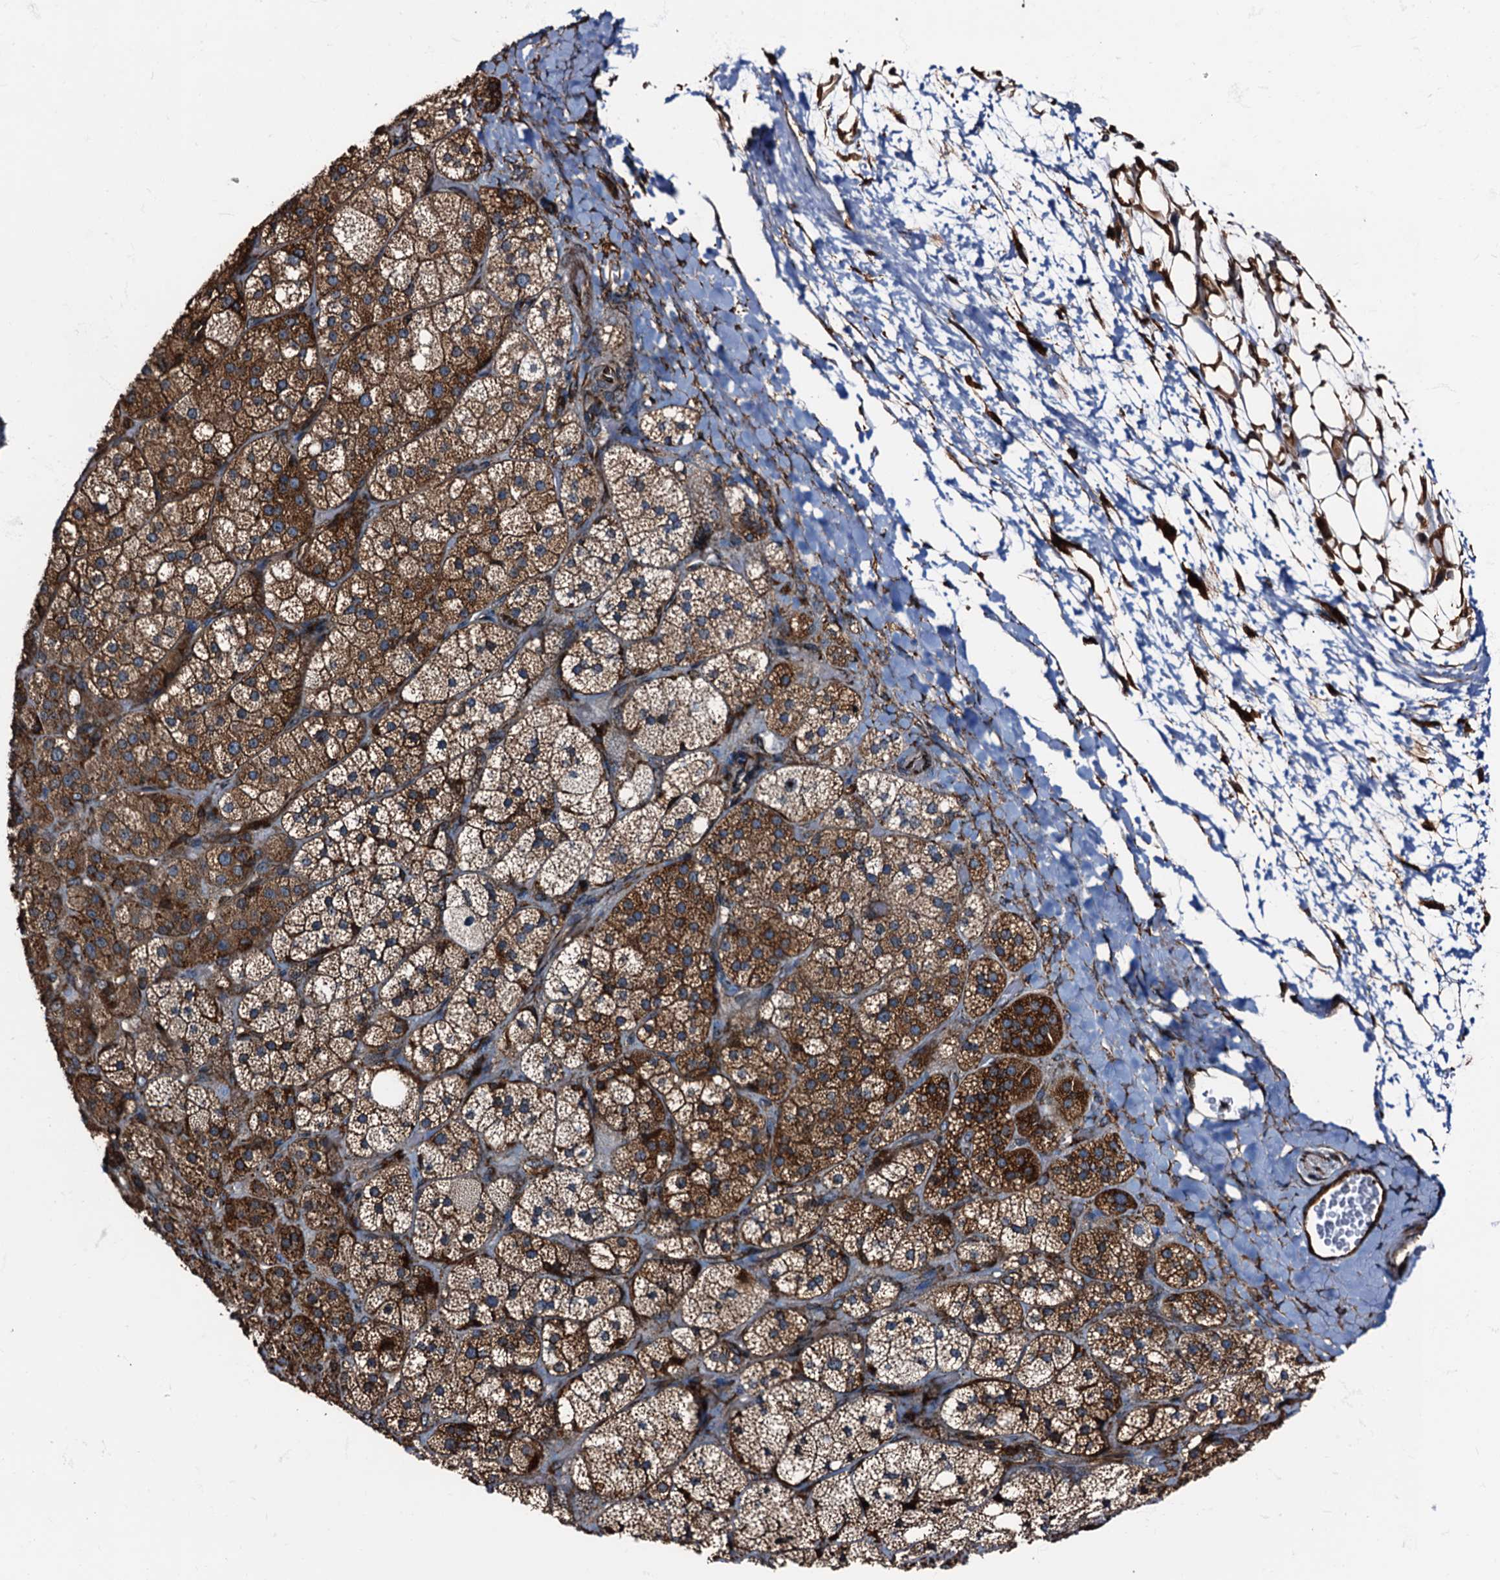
{"staining": {"intensity": "moderate", "quantity": ">75%", "location": "cytoplasmic/membranous"}, "tissue": "adrenal gland", "cell_type": "Glandular cells", "image_type": "normal", "snomed": [{"axis": "morphology", "description": "Normal tissue, NOS"}, {"axis": "topography", "description": "Adrenal gland"}], "caption": "Moderate cytoplasmic/membranous protein expression is identified in approximately >75% of glandular cells in adrenal gland.", "gene": "ATP2C1", "patient": {"sex": "male", "age": 61}}